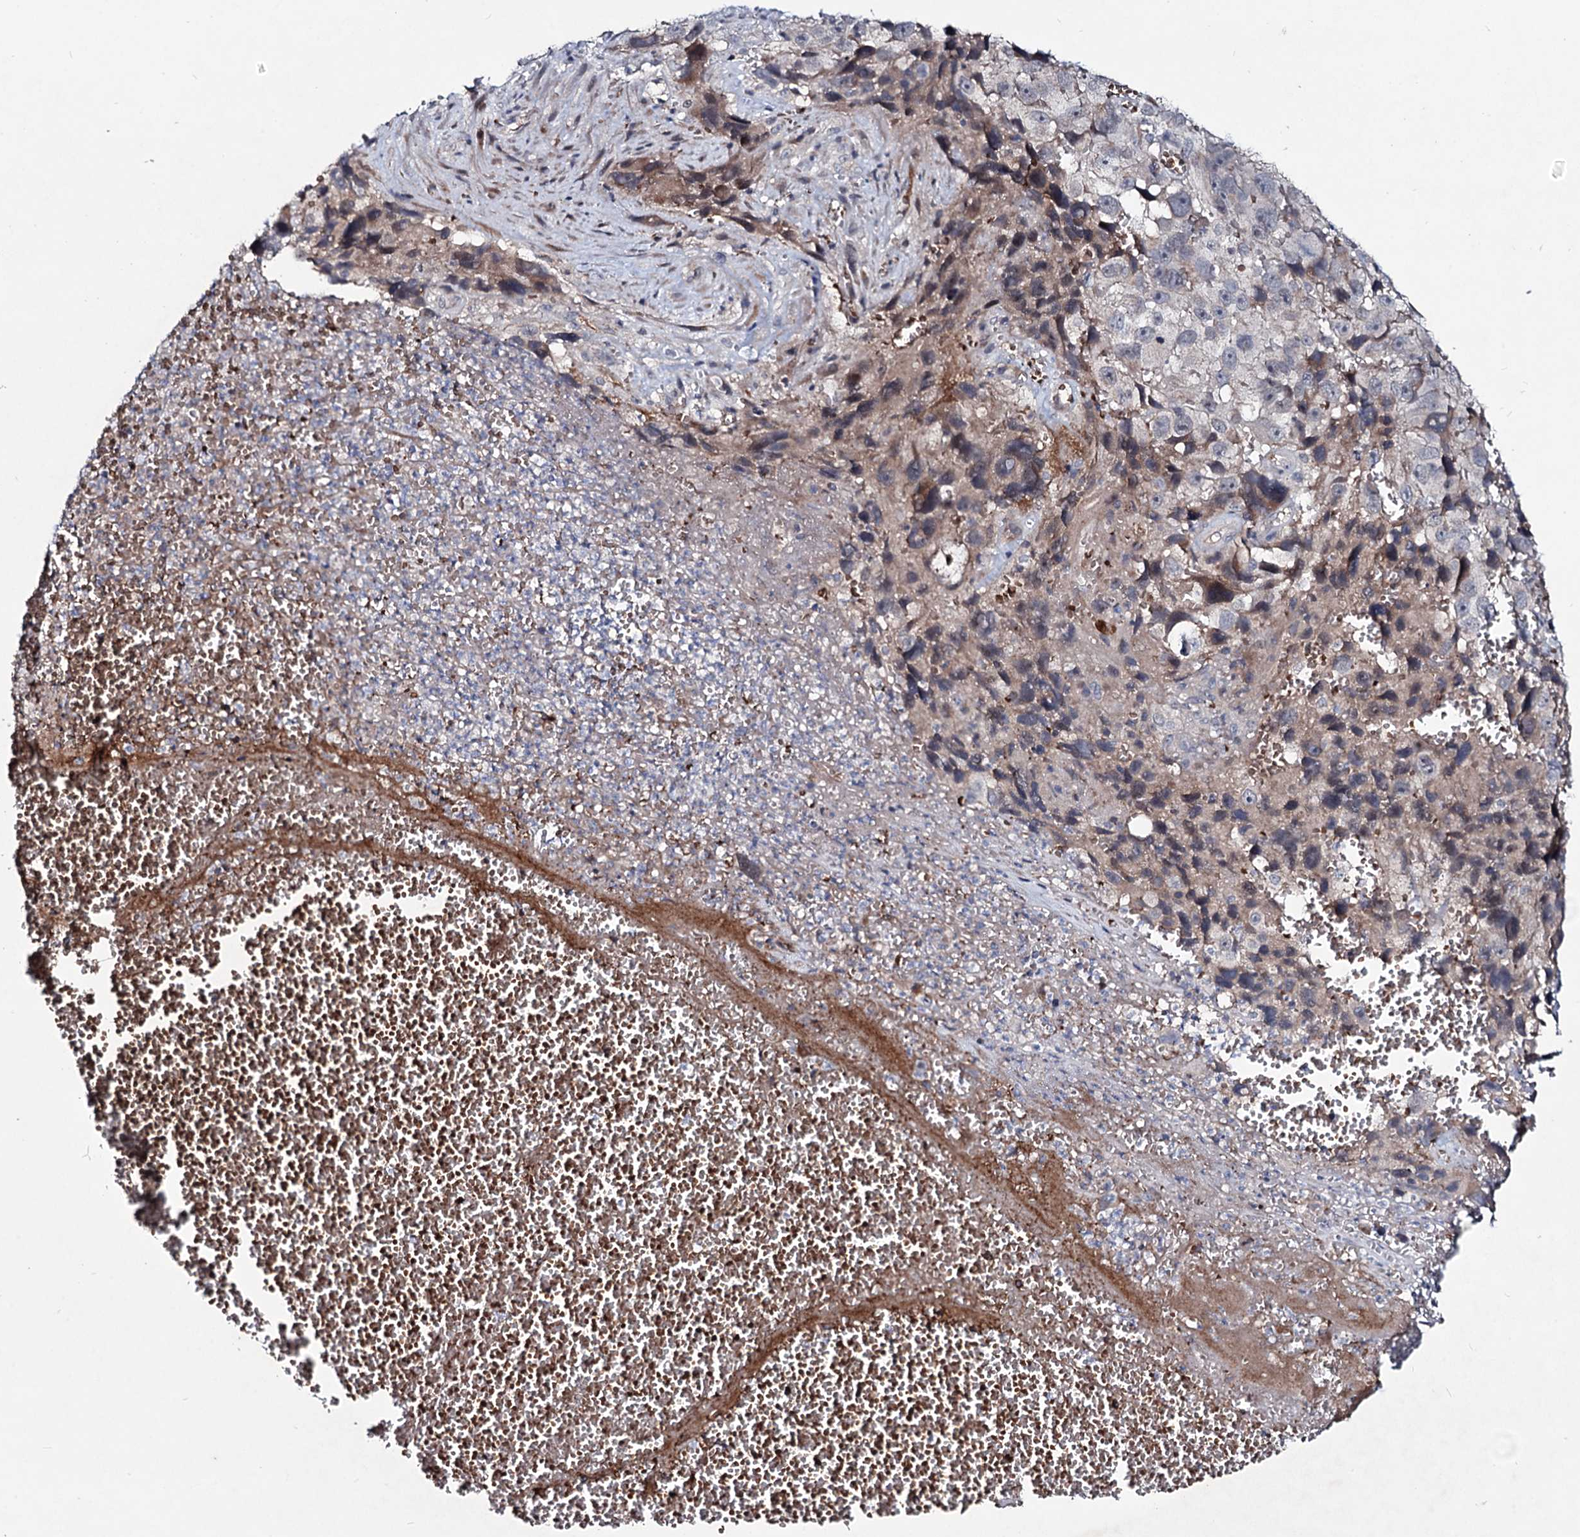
{"staining": {"intensity": "weak", "quantity": "<25%", "location": "cytoplasmic/membranous"}, "tissue": "melanoma", "cell_type": "Tumor cells", "image_type": "cancer", "snomed": [{"axis": "morphology", "description": "Malignant melanoma, NOS"}, {"axis": "topography", "description": "Skin"}], "caption": "Protein analysis of malignant melanoma reveals no significant positivity in tumor cells. Brightfield microscopy of immunohistochemistry (IHC) stained with DAB (3,3'-diaminobenzidine) (brown) and hematoxylin (blue), captured at high magnification.", "gene": "RNF6", "patient": {"sex": "male", "age": 84}}